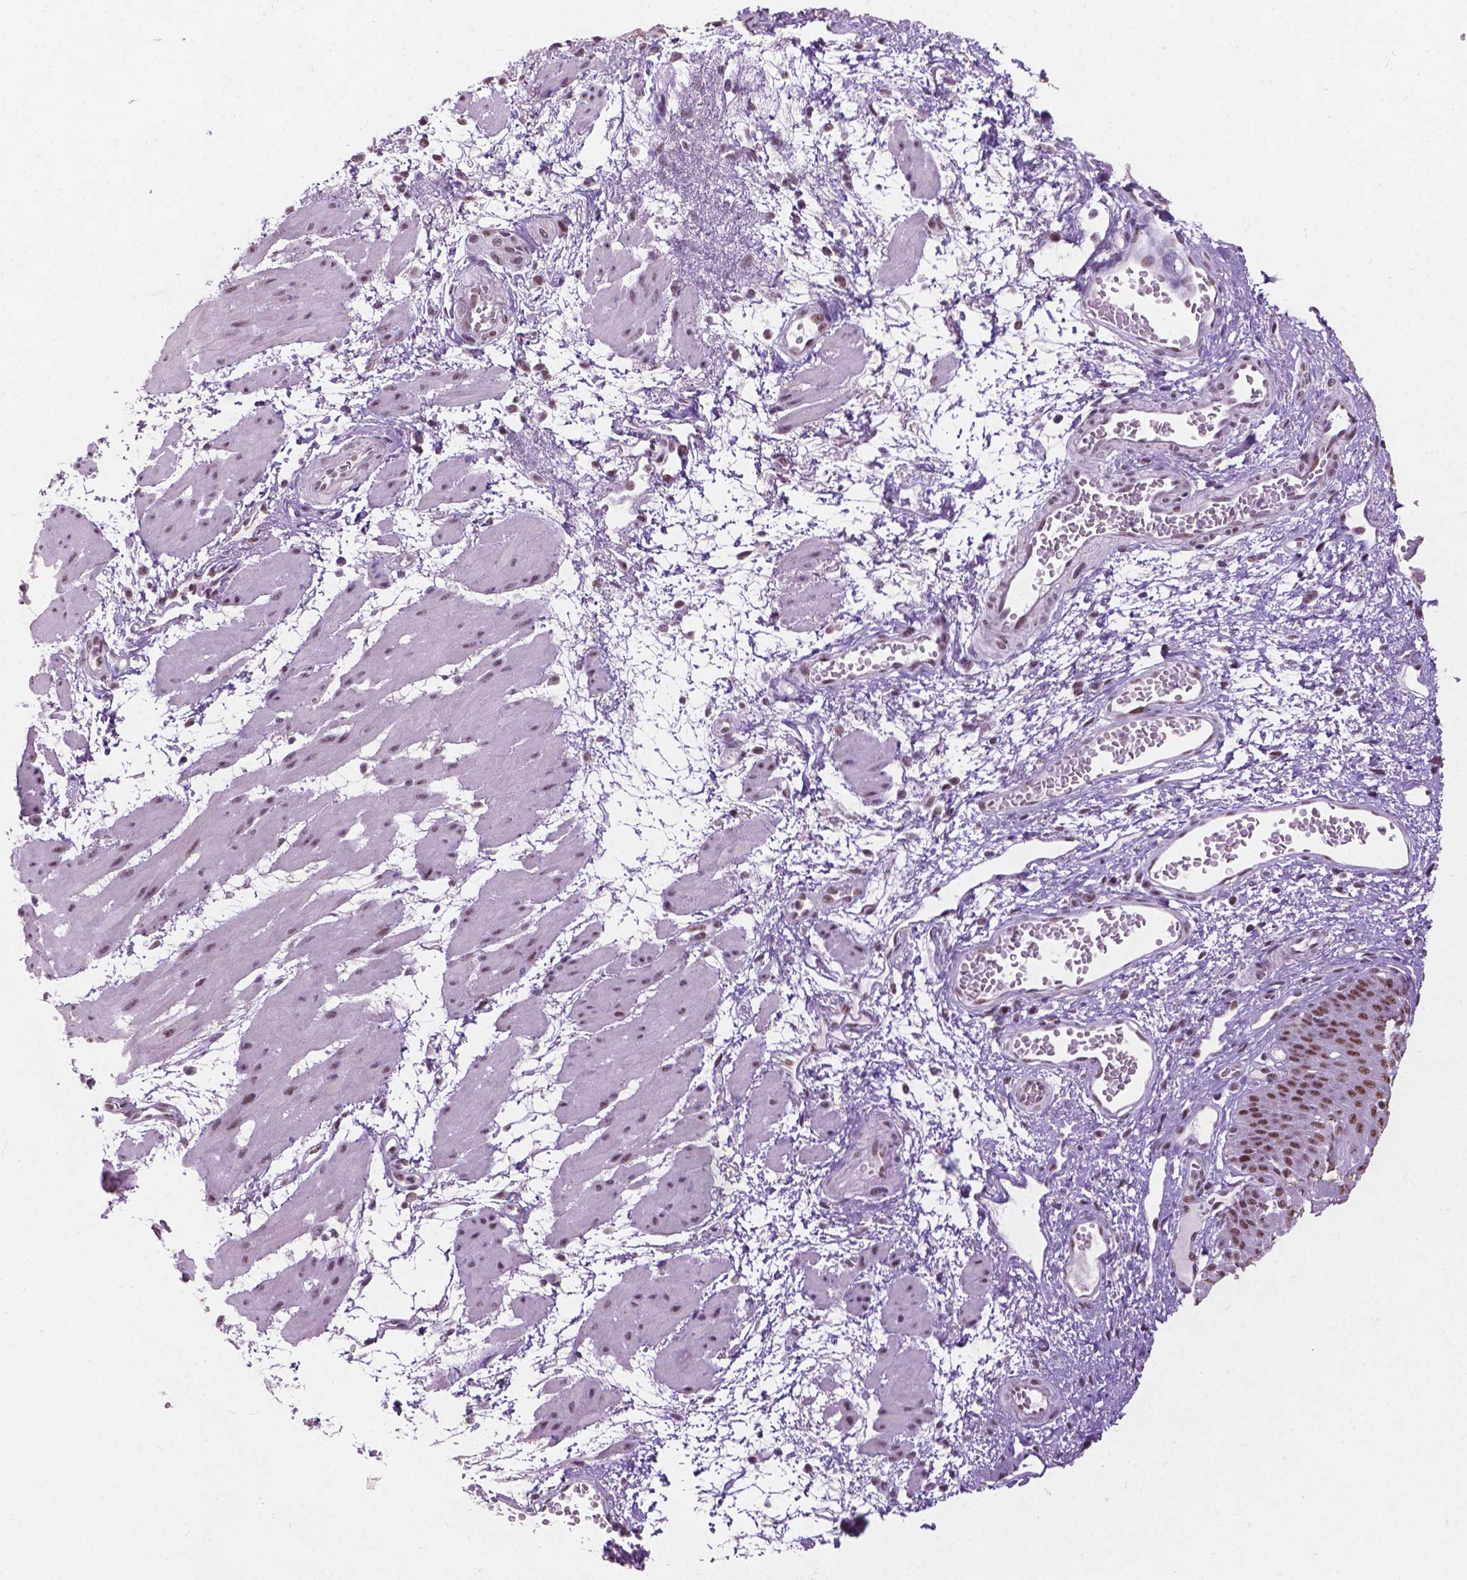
{"staining": {"intensity": "moderate", "quantity": "25%-75%", "location": "nuclear"}, "tissue": "esophagus", "cell_type": "Squamous epithelial cells", "image_type": "normal", "snomed": [{"axis": "morphology", "description": "Normal tissue, NOS"}, {"axis": "topography", "description": "Esophagus"}], "caption": "The micrograph displays staining of unremarkable esophagus, revealing moderate nuclear protein positivity (brown color) within squamous epithelial cells. The staining is performed using DAB (3,3'-diaminobenzidine) brown chromogen to label protein expression. The nuclei are counter-stained blue using hematoxylin.", "gene": "COIL", "patient": {"sex": "male", "age": 71}}